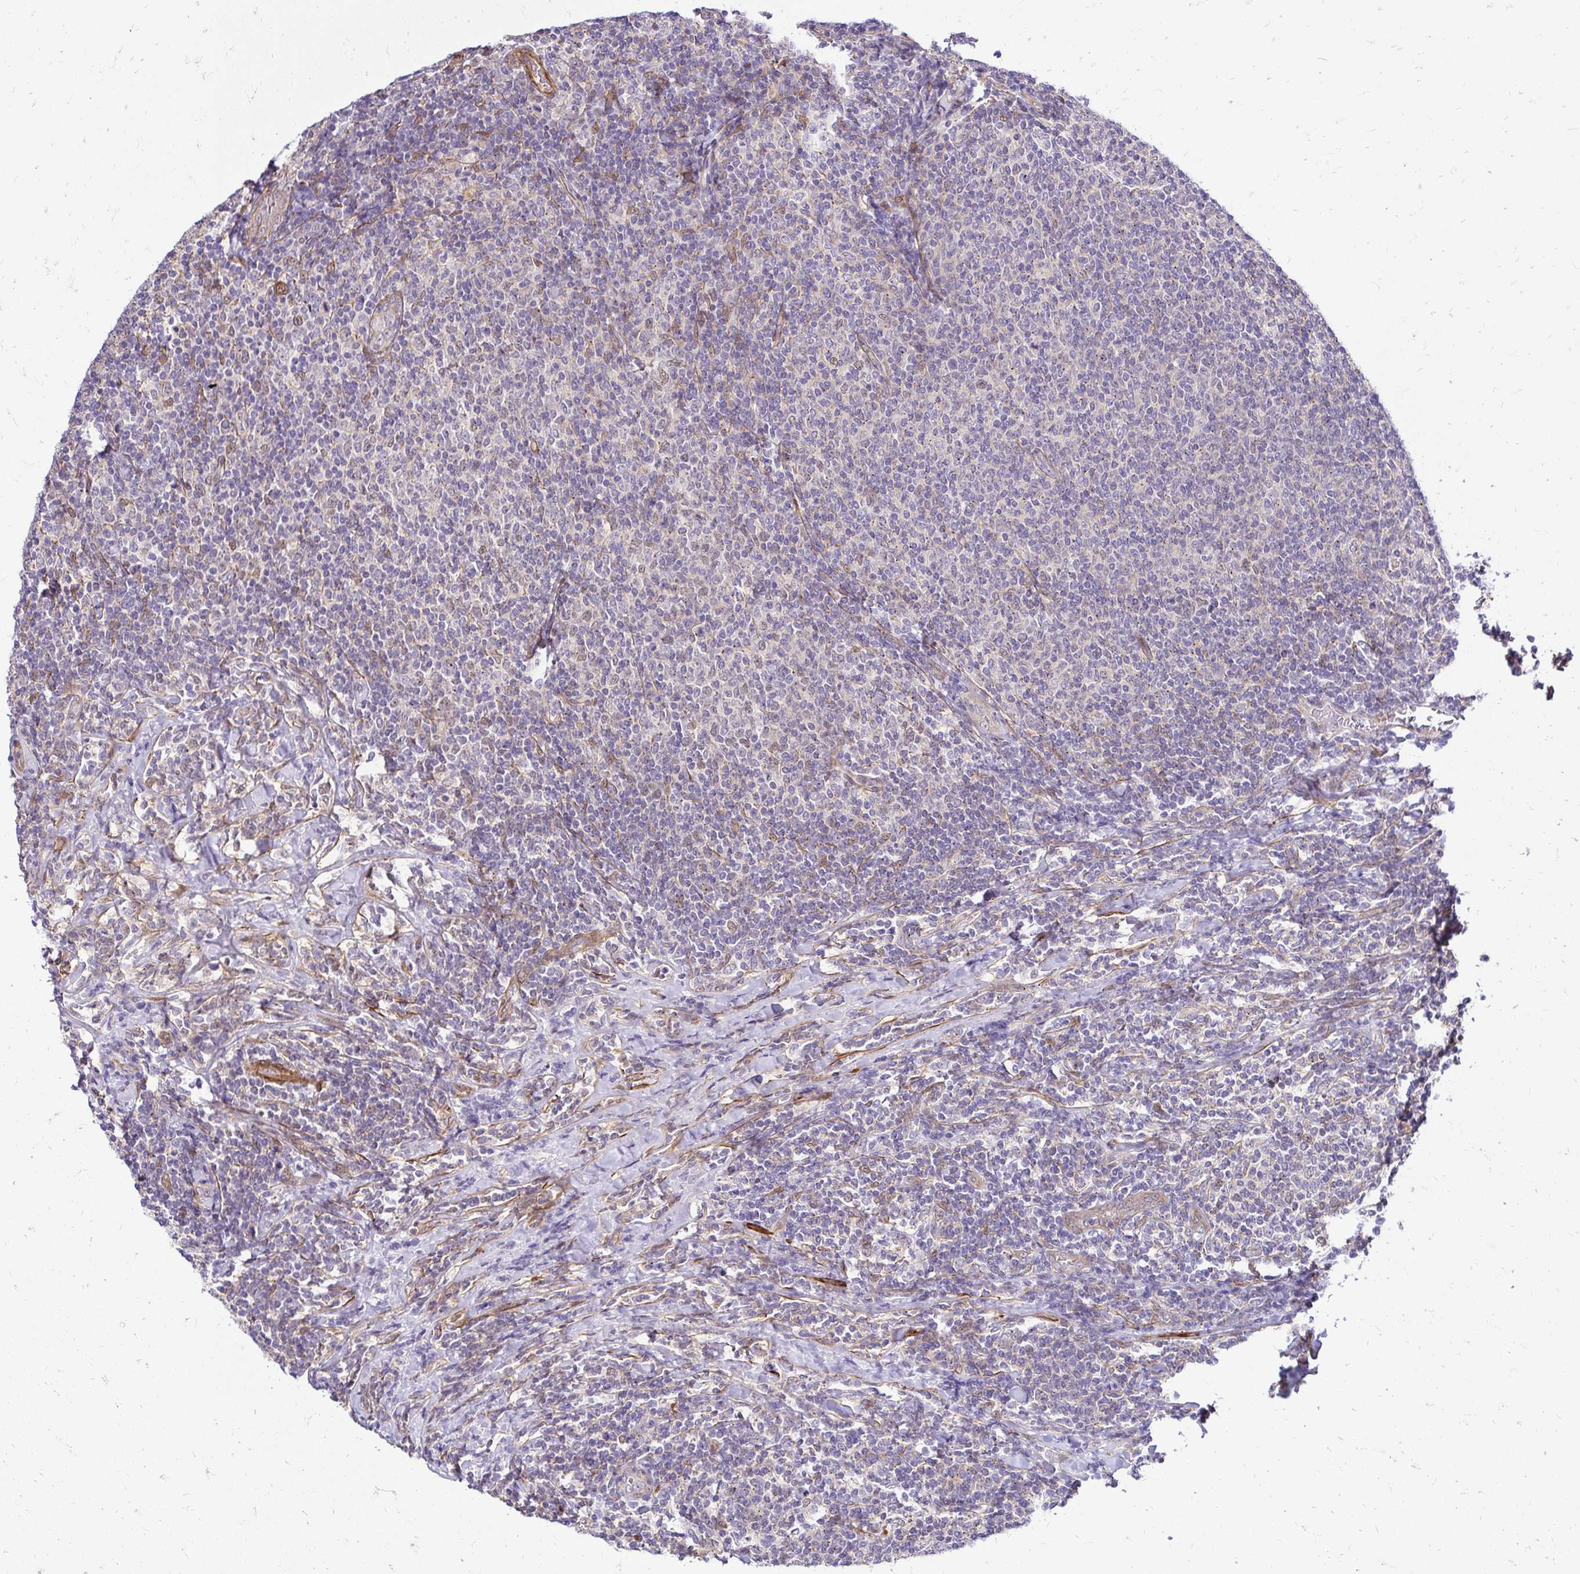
{"staining": {"intensity": "negative", "quantity": "none", "location": "none"}, "tissue": "lymphoma", "cell_type": "Tumor cells", "image_type": "cancer", "snomed": [{"axis": "morphology", "description": "Malignant lymphoma, non-Hodgkin's type, Low grade"}, {"axis": "topography", "description": "Lymph node"}], "caption": "Human lymphoma stained for a protein using IHC shows no staining in tumor cells.", "gene": "YAP1", "patient": {"sex": "male", "age": 52}}